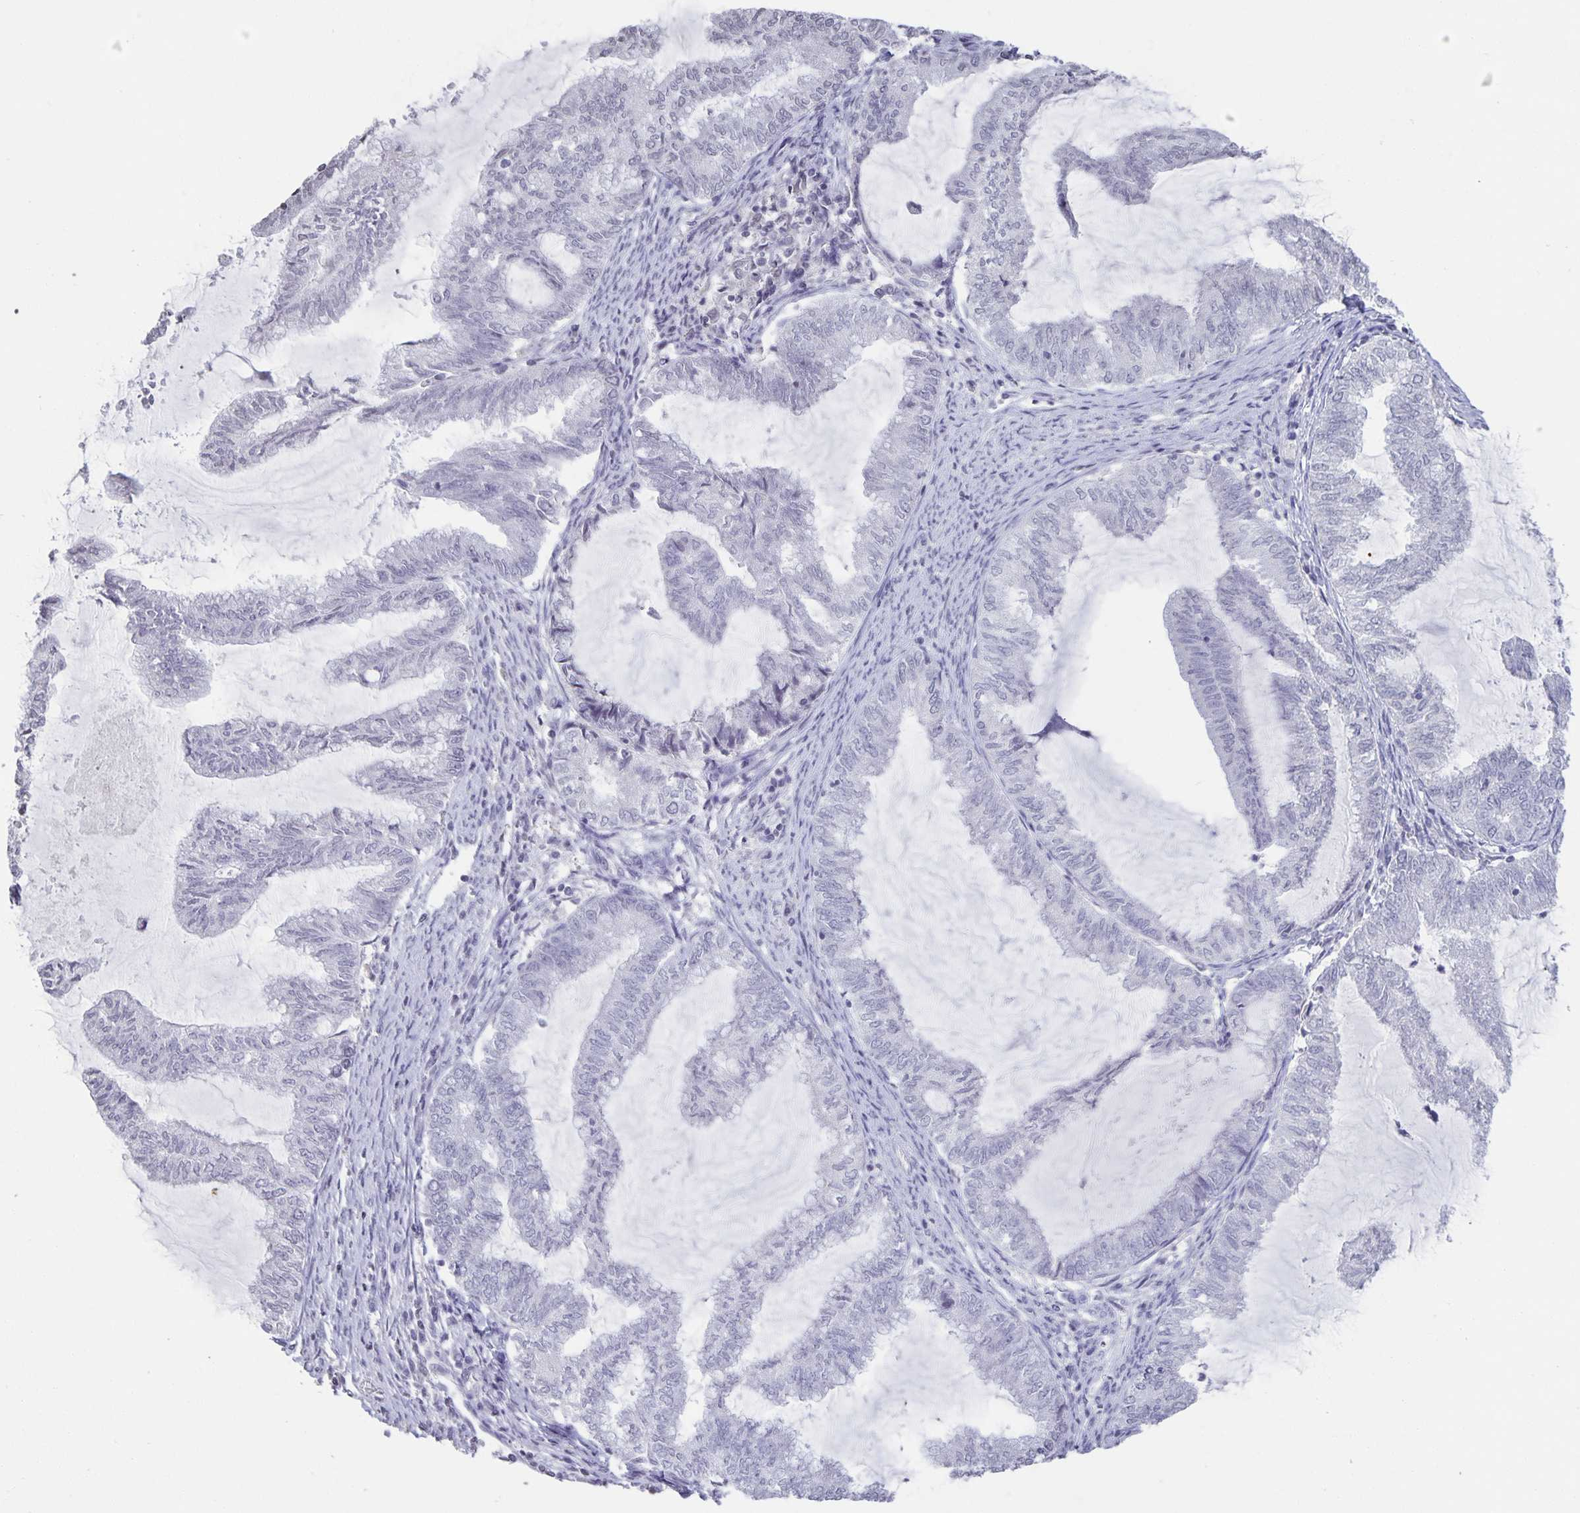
{"staining": {"intensity": "negative", "quantity": "none", "location": "none"}, "tissue": "endometrial cancer", "cell_type": "Tumor cells", "image_type": "cancer", "snomed": [{"axis": "morphology", "description": "Adenocarcinoma, NOS"}, {"axis": "topography", "description": "Endometrium"}], "caption": "IHC of human endometrial adenocarcinoma reveals no positivity in tumor cells. (DAB (3,3'-diaminobenzidine) IHC visualized using brightfield microscopy, high magnification).", "gene": "AQP4", "patient": {"sex": "female", "age": 79}}